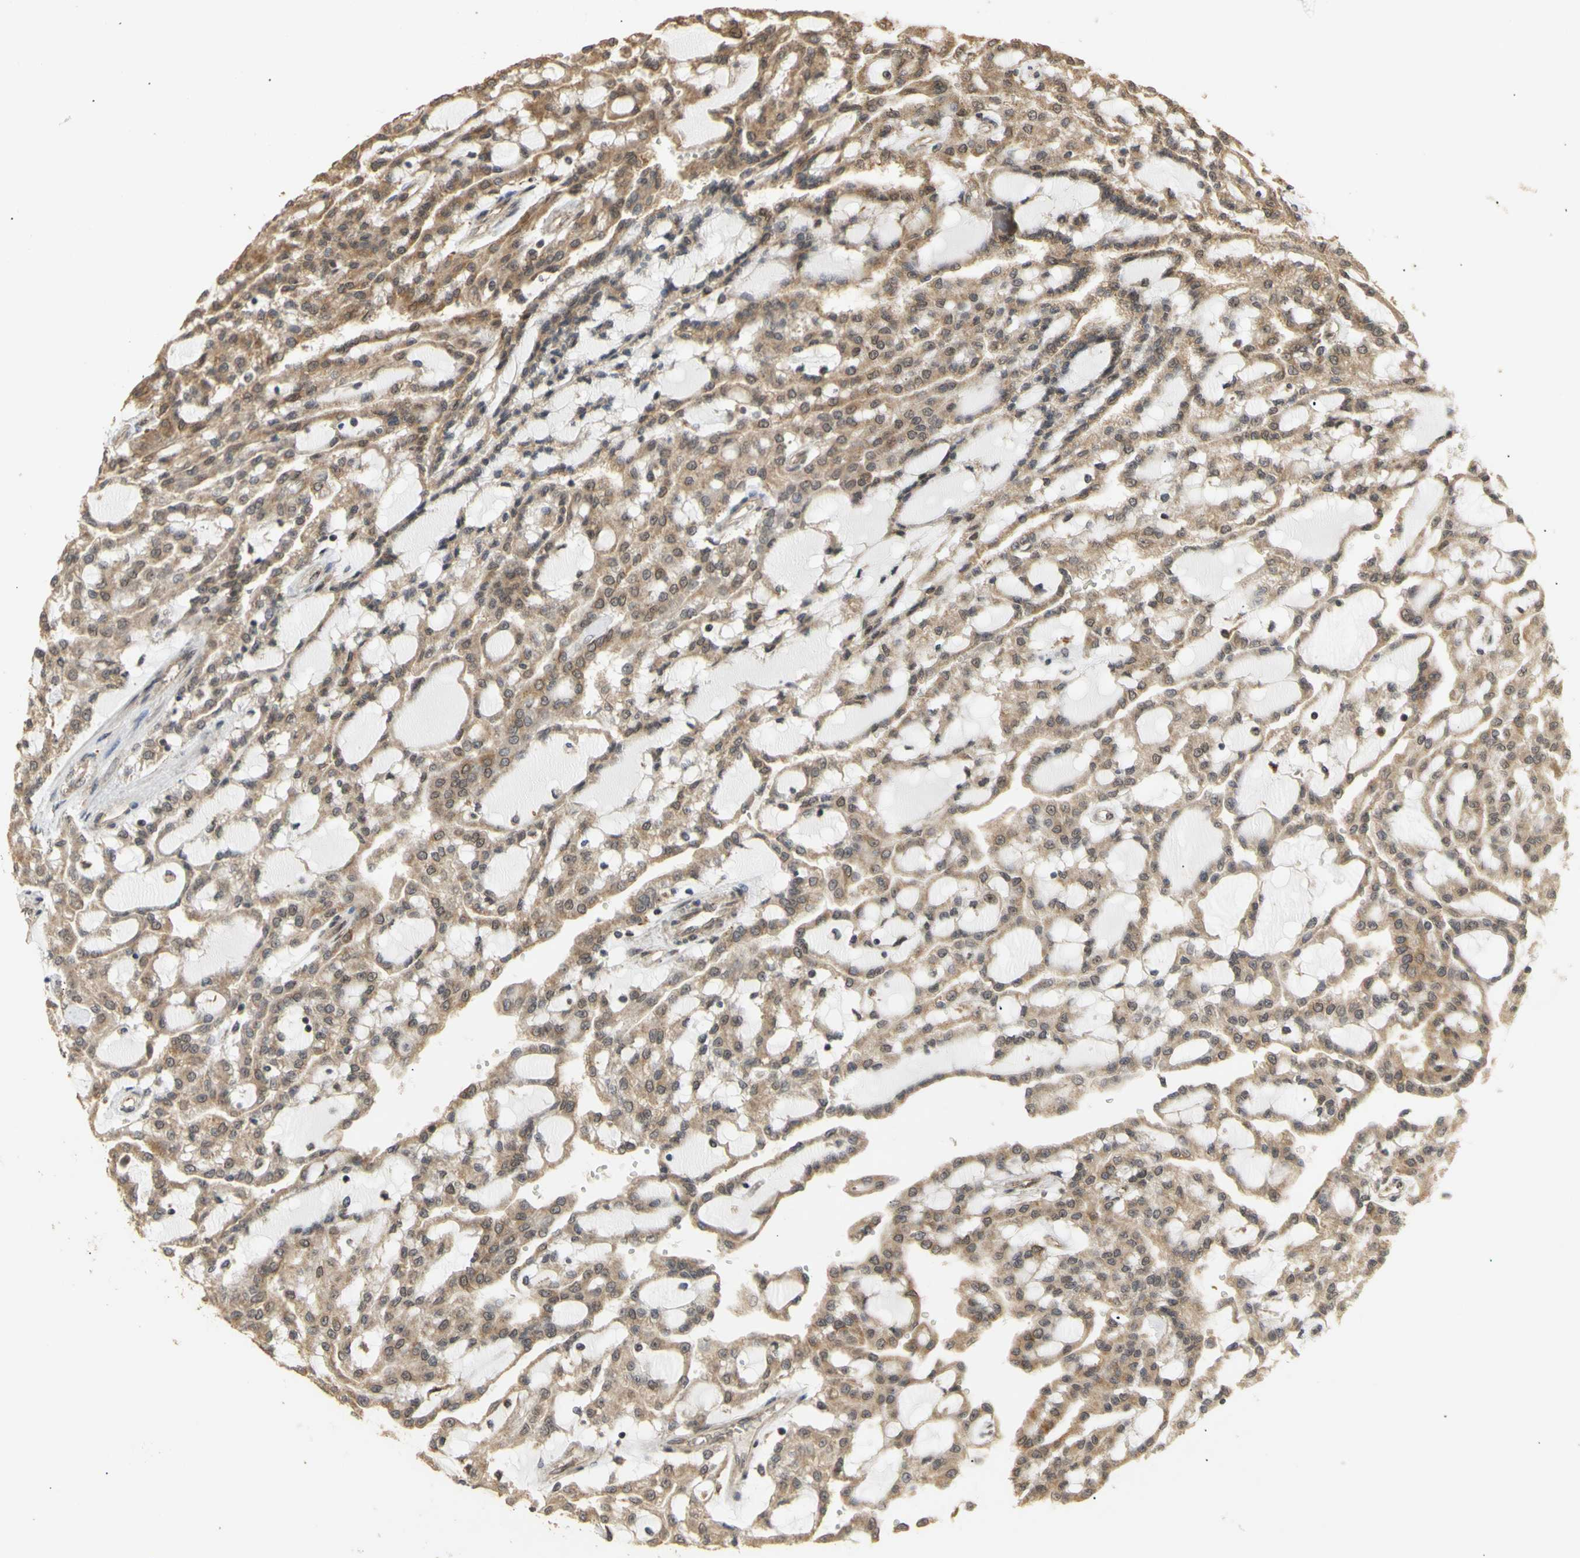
{"staining": {"intensity": "moderate", "quantity": ">75%", "location": "cytoplasmic/membranous"}, "tissue": "renal cancer", "cell_type": "Tumor cells", "image_type": "cancer", "snomed": [{"axis": "morphology", "description": "Adenocarcinoma, NOS"}, {"axis": "topography", "description": "Kidney"}], "caption": "Protein analysis of renal adenocarcinoma tissue exhibits moderate cytoplasmic/membranous positivity in about >75% of tumor cells.", "gene": "GTF2E2", "patient": {"sex": "male", "age": 63}}